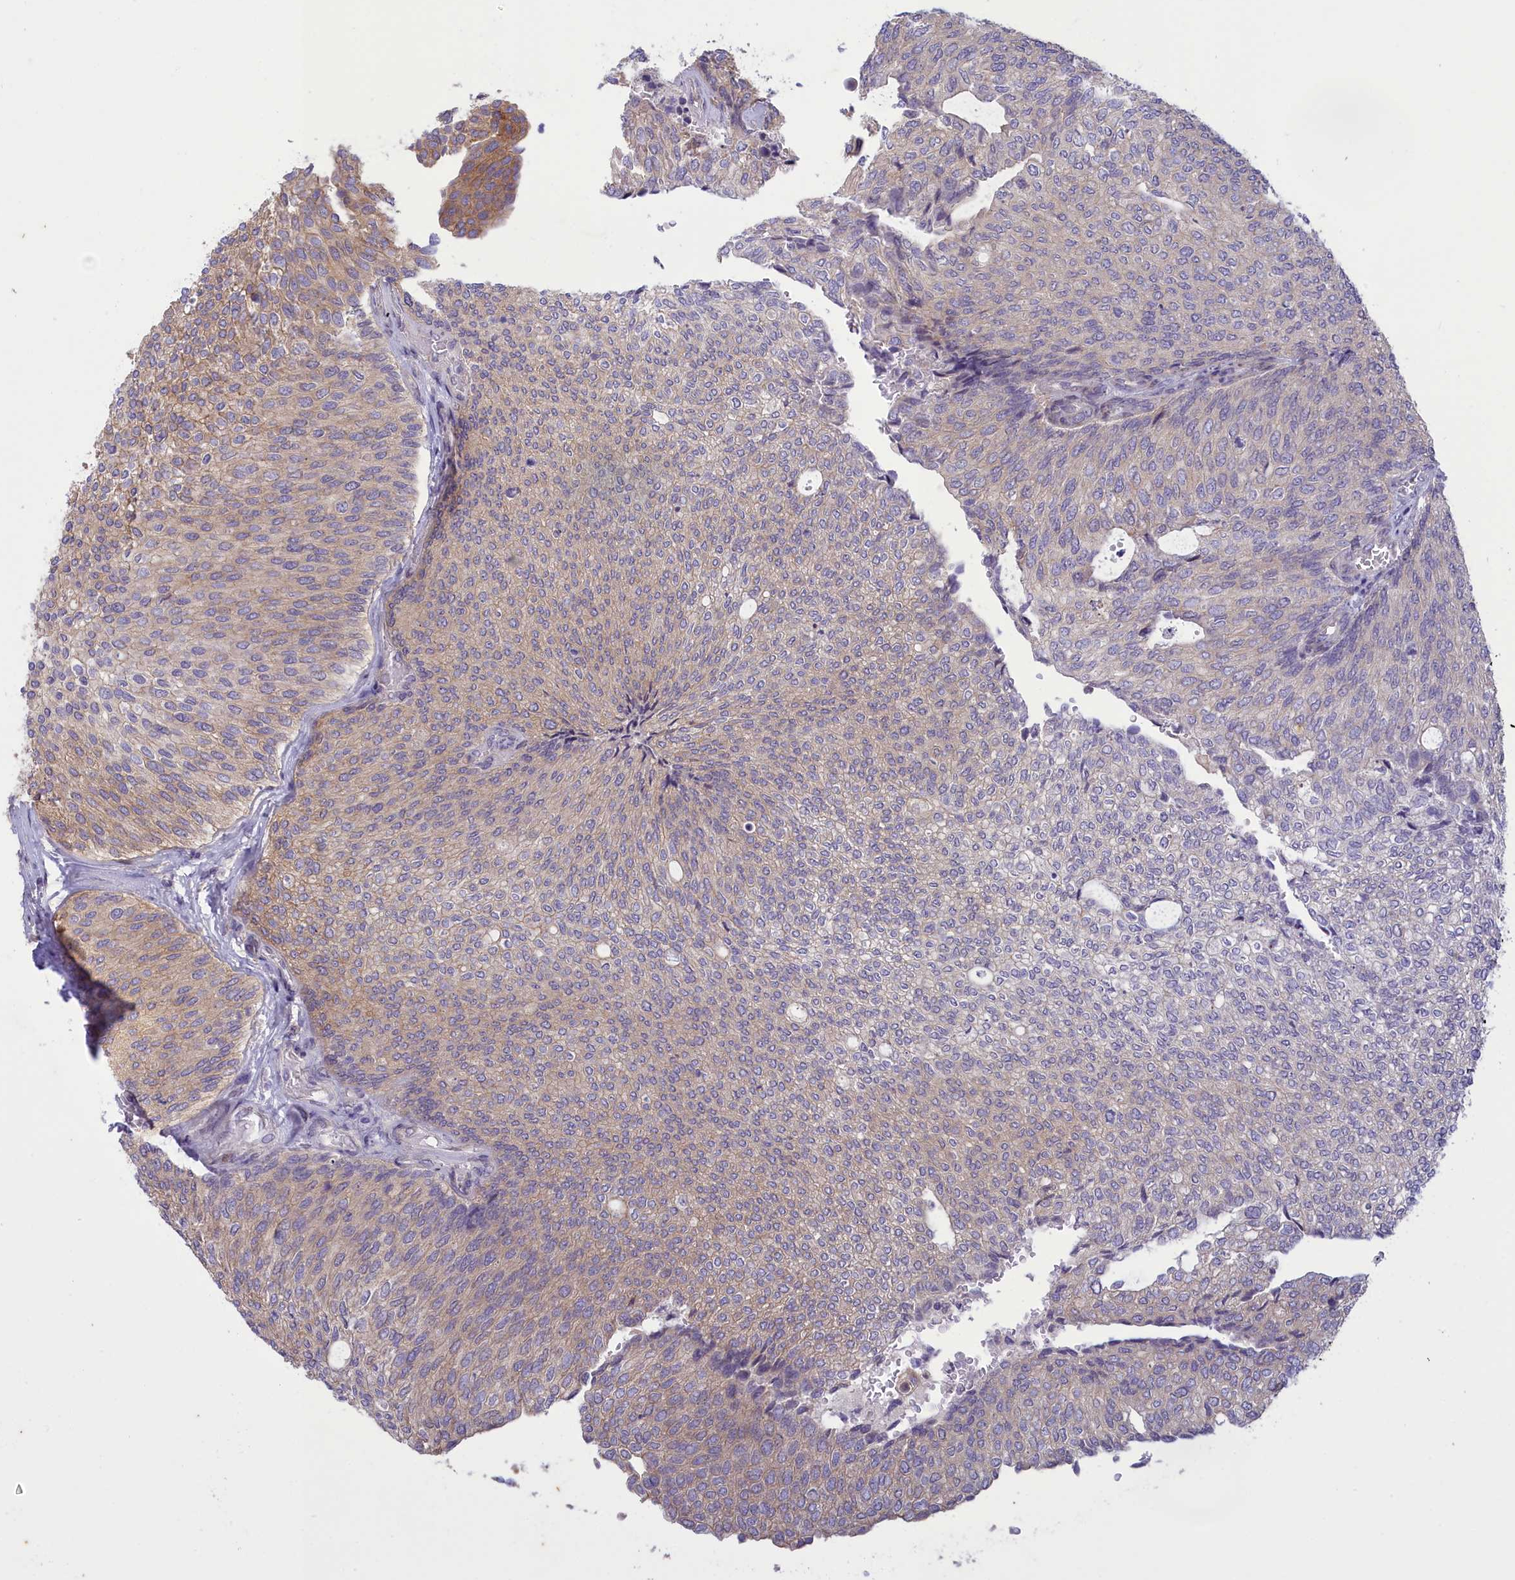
{"staining": {"intensity": "weak", "quantity": "<25%", "location": "cytoplasmic/membranous"}, "tissue": "urothelial cancer", "cell_type": "Tumor cells", "image_type": "cancer", "snomed": [{"axis": "morphology", "description": "Urothelial carcinoma, Low grade"}, {"axis": "topography", "description": "Urinary bladder"}], "caption": "Immunohistochemistry (IHC) micrograph of neoplastic tissue: human urothelial cancer stained with DAB (3,3'-diaminobenzidine) exhibits no significant protein positivity in tumor cells.", "gene": "CORO2A", "patient": {"sex": "female", "age": 79}}